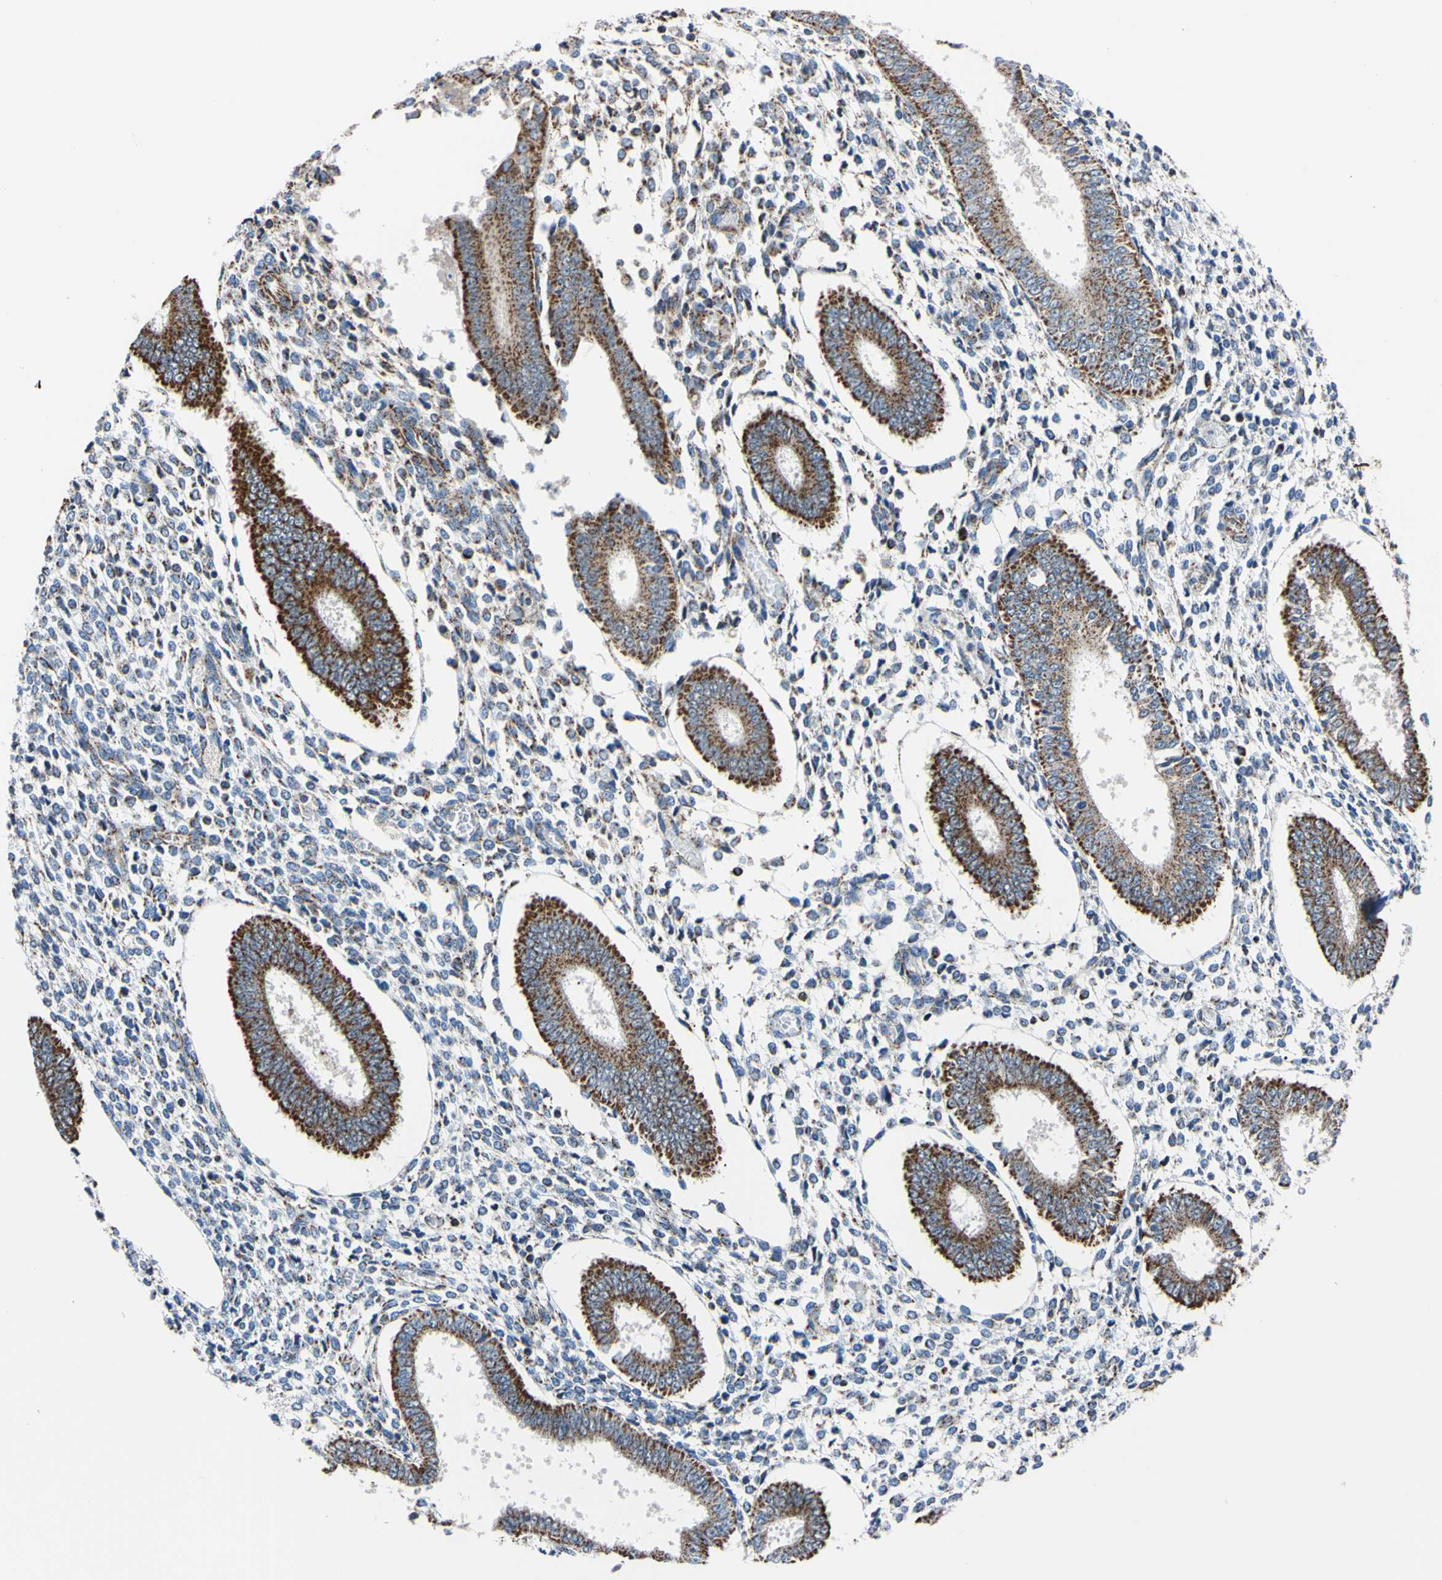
{"staining": {"intensity": "strong", "quantity": "<25%", "location": "cytoplasmic/membranous"}, "tissue": "endometrium", "cell_type": "Cells in endometrial stroma", "image_type": "normal", "snomed": [{"axis": "morphology", "description": "Normal tissue, NOS"}, {"axis": "topography", "description": "Endometrium"}], "caption": "Immunohistochemistry of benign human endometrium shows medium levels of strong cytoplasmic/membranous staining in about <25% of cells in endometrial stroma.", "gene": "CLPP", "patient": {"sex": "female", "age": 35}}